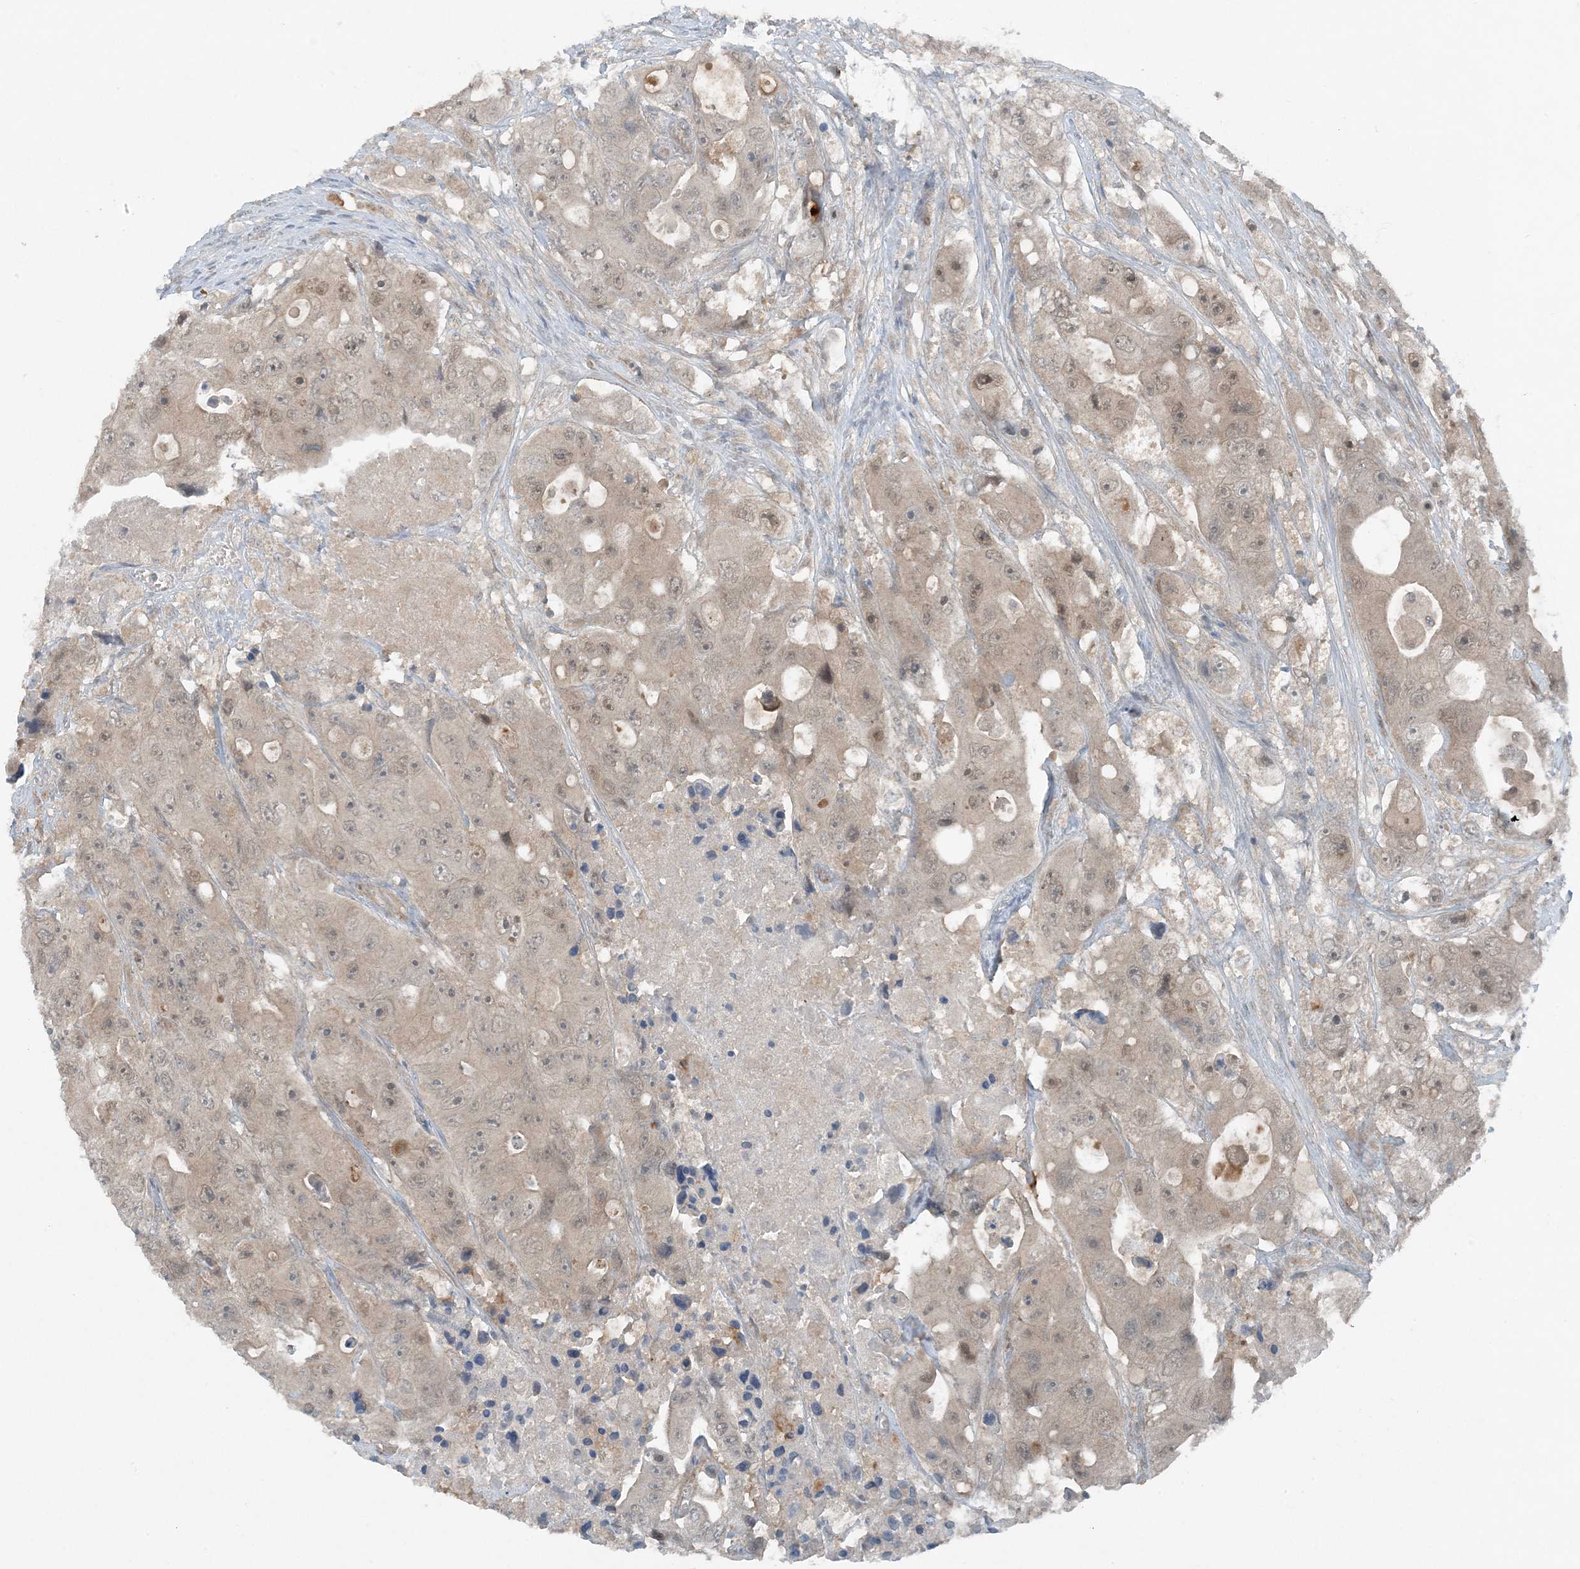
{"staining": {"intensity": "weak", "quantity": "25%-75%", "location": "cytoplasmic/membranous,nuclear"}, "tissue": "colorectal cancer", "cell_type": "Tumor cells", "image_type": "cancer", "snomed": [{"axis": "morphology", "description": "Adenocarcinoma, NOS"}, {"axis": "topography", "description": "Colon"}], "caption": "Immunohistochemical staining of human adenocarcinoma (colorectal) displays low levels of weak cytoplasmic/membranous and nuclear protein staining in approximately 25%-75% of tumor cells.", "gene": "MITD1", "patient": {"sex": "female", "age": 46}}